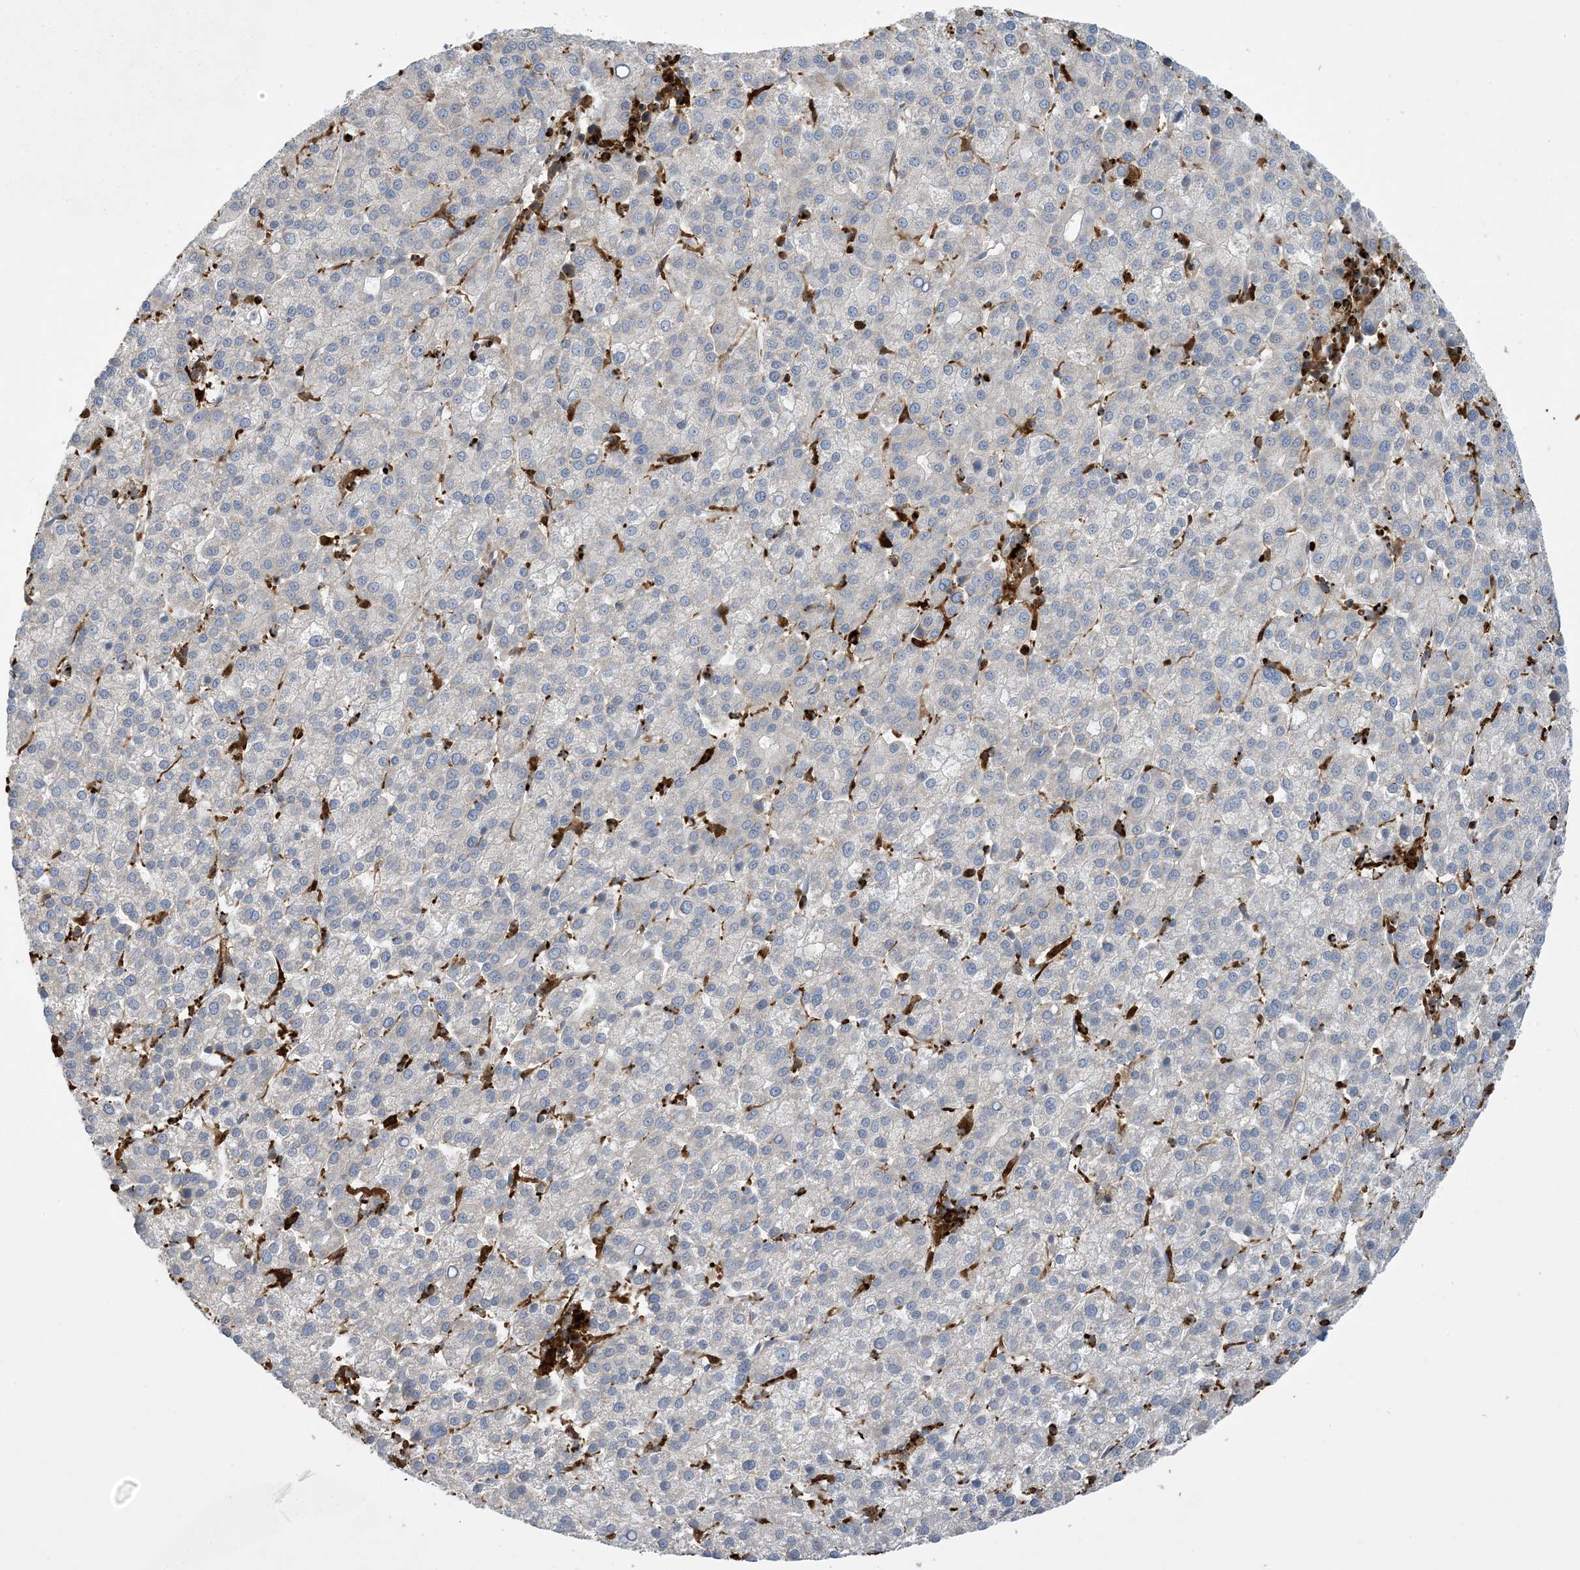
{"staining": {"intensity": "negative", "quantity": "none", "location": "none"}, "tissue": "liver cancer", "cell_type": "Tumor cells", "image_type": "cancer", "snomed": [{"axis": "morphology", "description": "Carcinoma, Hepatocellular, NOS"}, {"axis": "topography", "description": "Liver"}], "caption": "Immunohistochemical staining of liver cancer (hepatocellular carcinoma) demonstrates no significant positivity in tumor cells.", "gene": "AK9", "patient": {"sex": "female", "age": 58}}